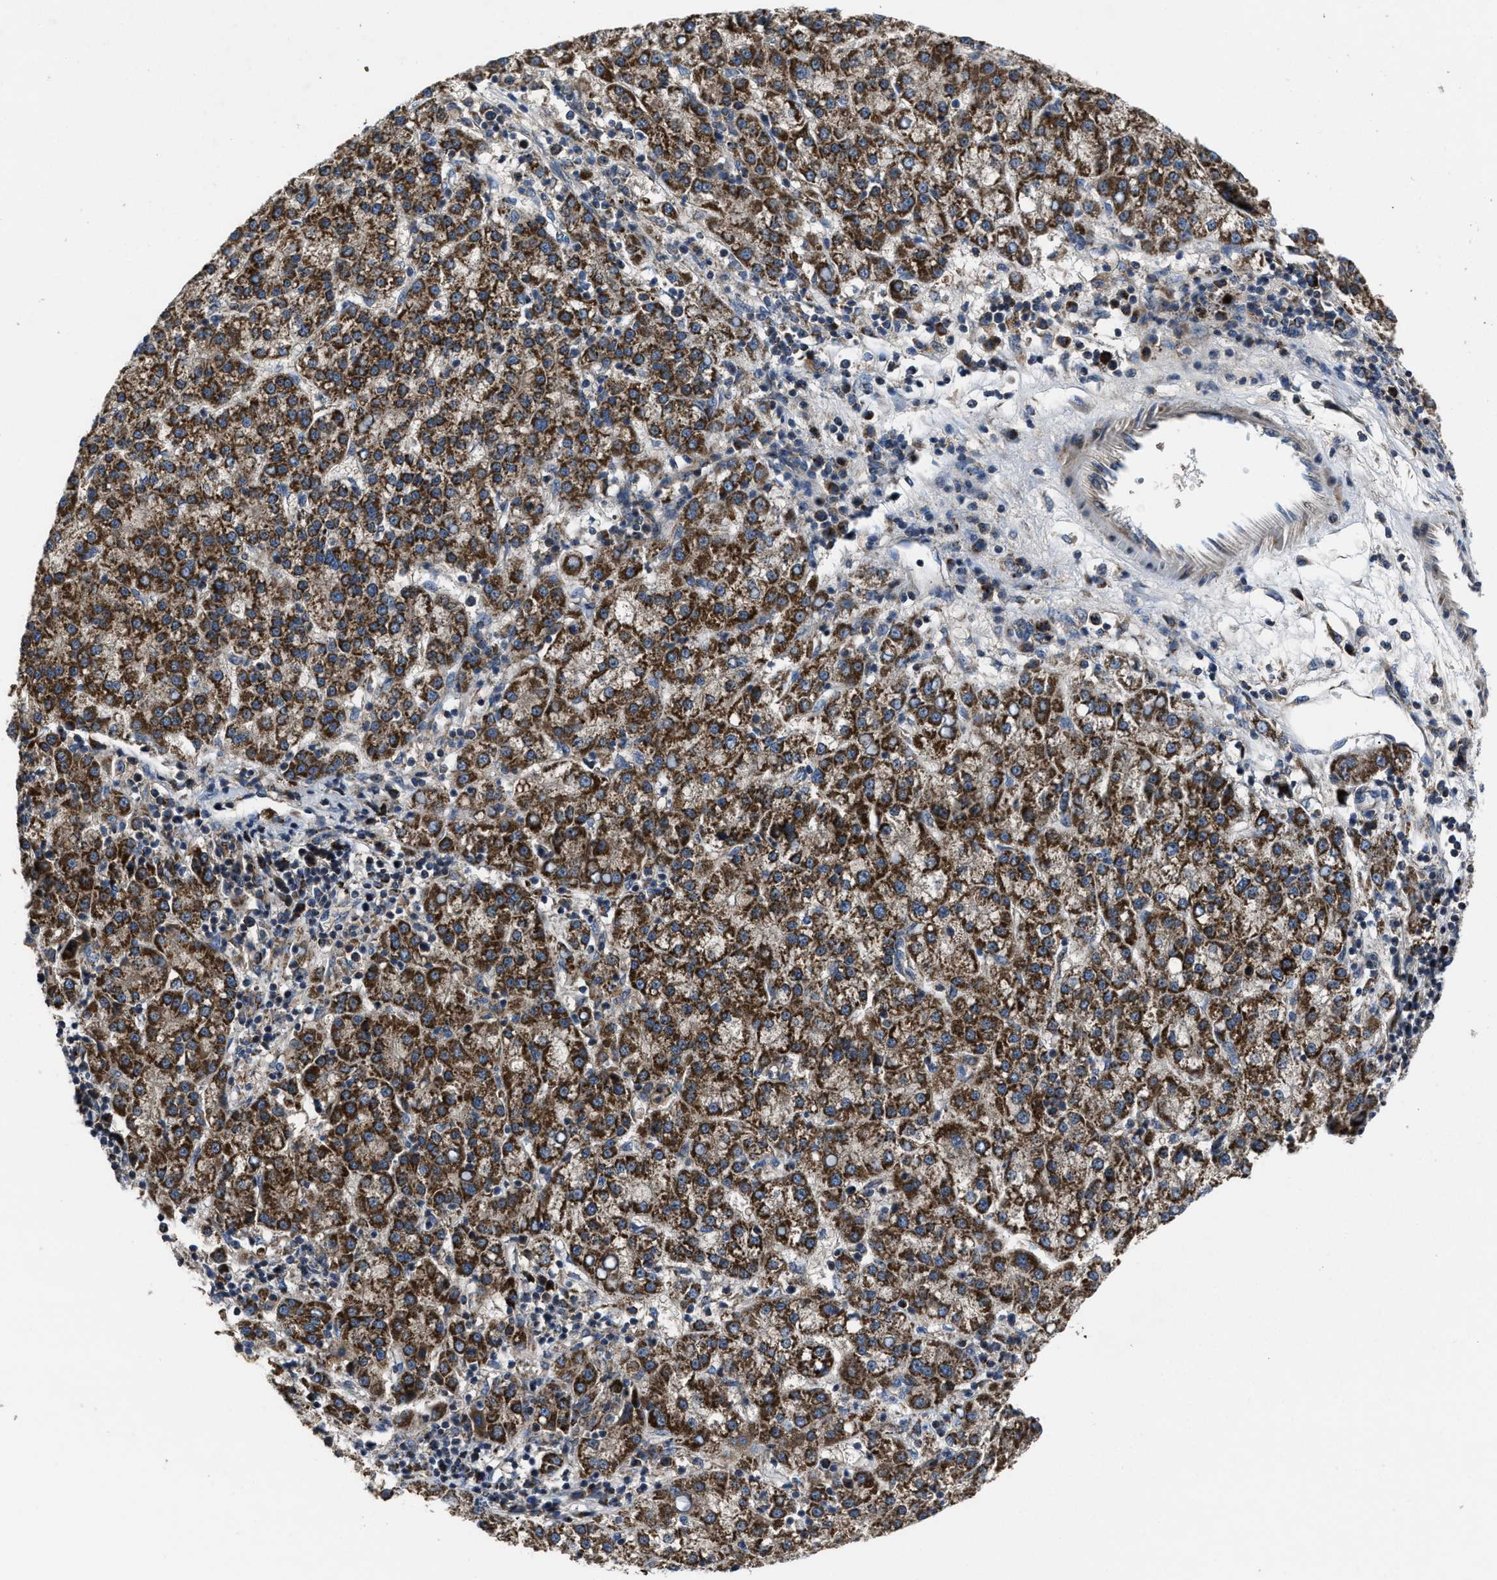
{"staining": {"intensity": "strong", "quantity": ">75%", "location": "cytoplasmic/membranous"}, "tissue": "liver cancer", "cell_type": "Tumor cells", "image_type": "cancer", "snomed": [{"axis": "morphology", "description": "Carcinoma, Hepatocellular, NOS"}, {"axis": "topography", "description": "Liver"}], "caption": "The immunohistochemical stain shows strong cytoplasmic/membranous expression in tumor cells of hepatocellular carcinoma (liver) tissue.", "gene": "PASK", "patient": {"sex": "female", "age": 58}}